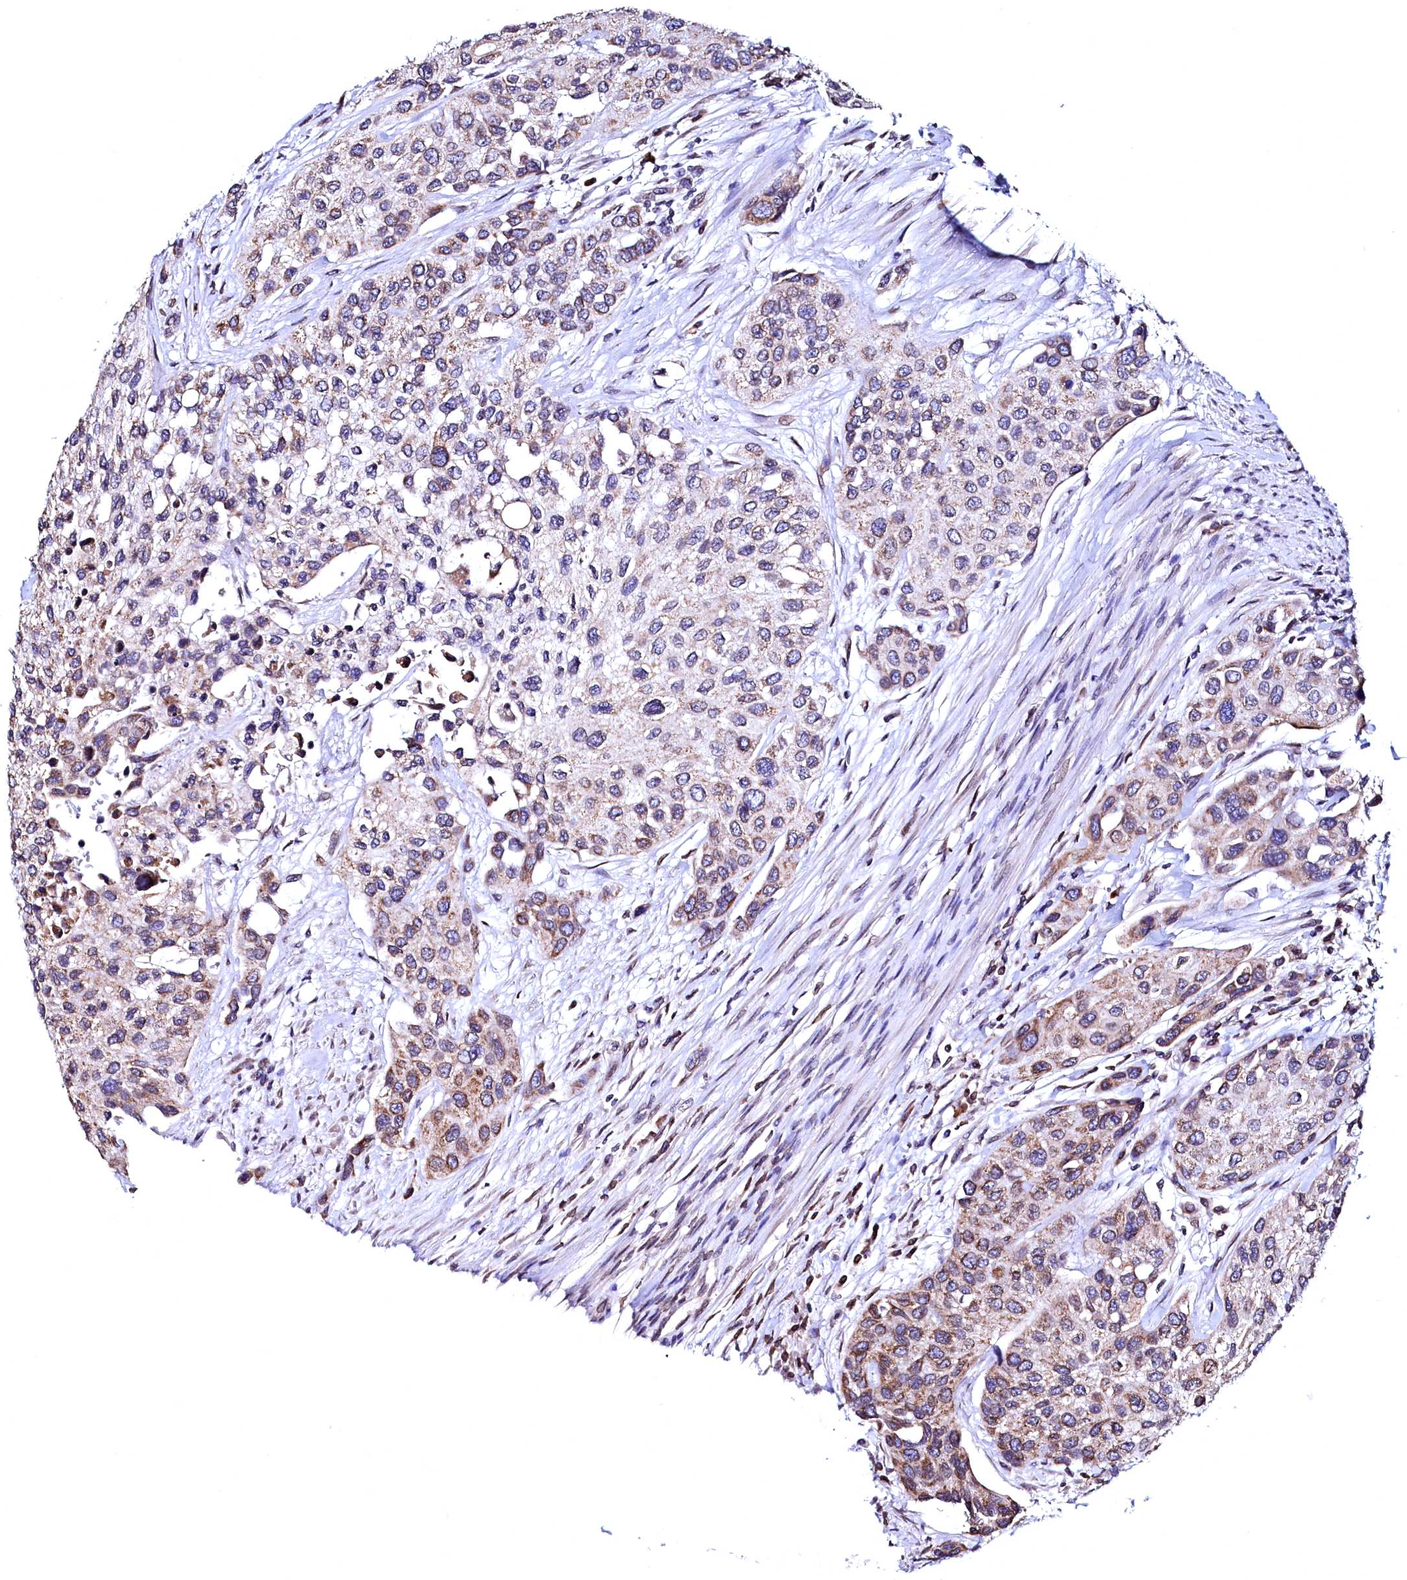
{"staining": {"intensity": "weak", "quantity": "25%-75%", "location": "cytoplasmic/membranous"}, "tissue": "urothelial cancer", "cell_type": "Tumor cells", "image_type": "cancer", "snomed": [{"axis": "morphology", "description": "Normal tissue, NOS"}, {"axis": "morphology", "description": "Urothelial carcinoma, High grade"}, {"axis": "topography", "description": "Vascular tissue"}, {"axis": "topography", "description": "Urinary bladder"}], "caption": "Protein staining of urothelial cancer tissue exhibits weak cytoplasmic/membranous expression in approximately 25%-75% of tumor cells. (Brightfield microscopy of DAB IHC at high magnification).", "gene": "HAND1", "patient": {"sex": "female", "age": 56}}